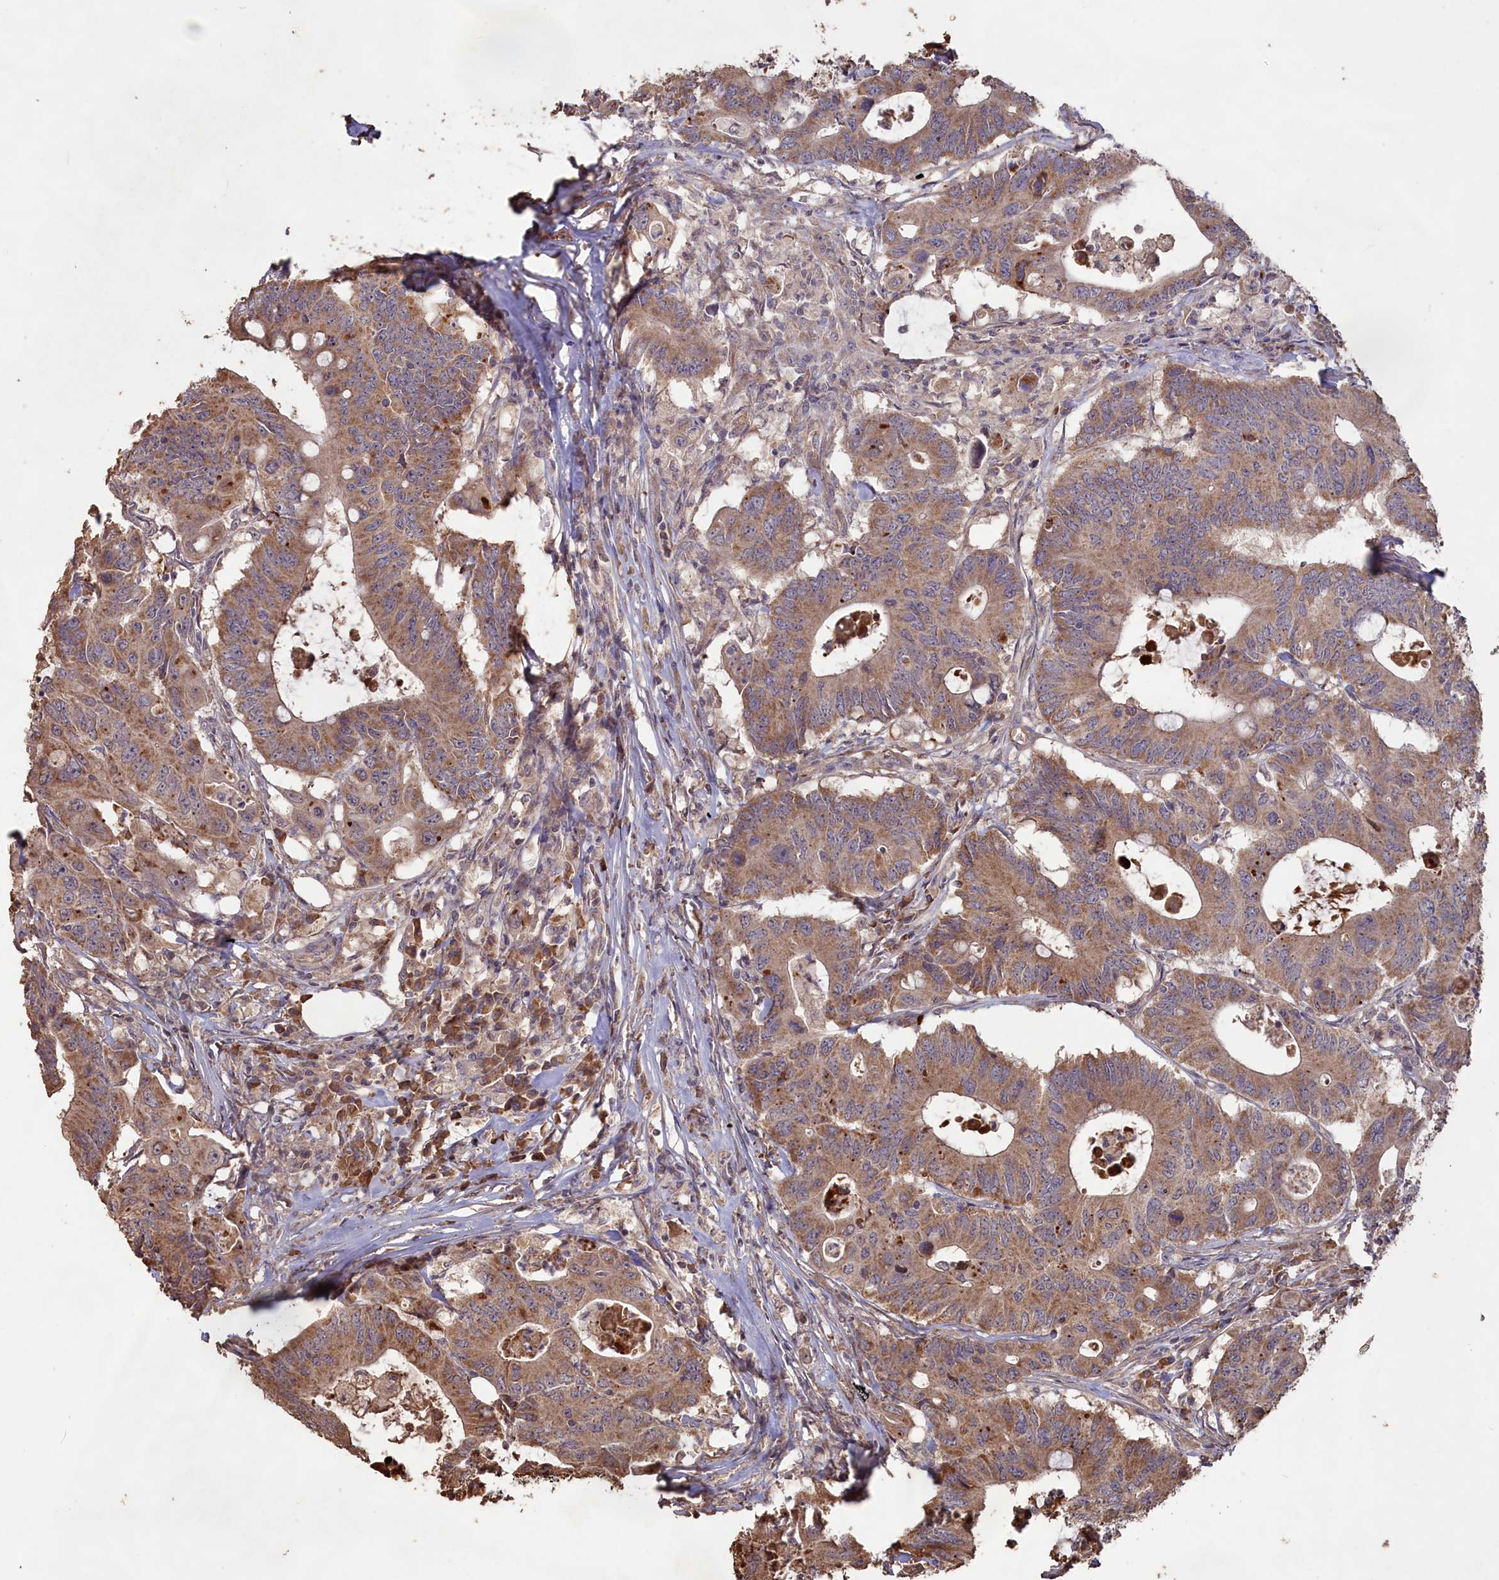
{"staining": {"intensity": "moderate", "quantity": ">75%", "location": "cytoplasmic/membranous"}, "tissue": "colorectal cancer", "cell_type": "Tumor cells", "image_type": "cancer", "snomed": [{"axis": "morphology", "description": "Adenocarcinoma, NOS"}, {"axis": "topography", "description": "Colon"}], "caption": "Protein expression analysis of human colorectal cancer (adenocarcinoma) reveals moderate cytoplasmic/membranous staining in about >75% of tumor cells.", "gene": "LAYN", "patient": {"sex": "male", "age": 71}}